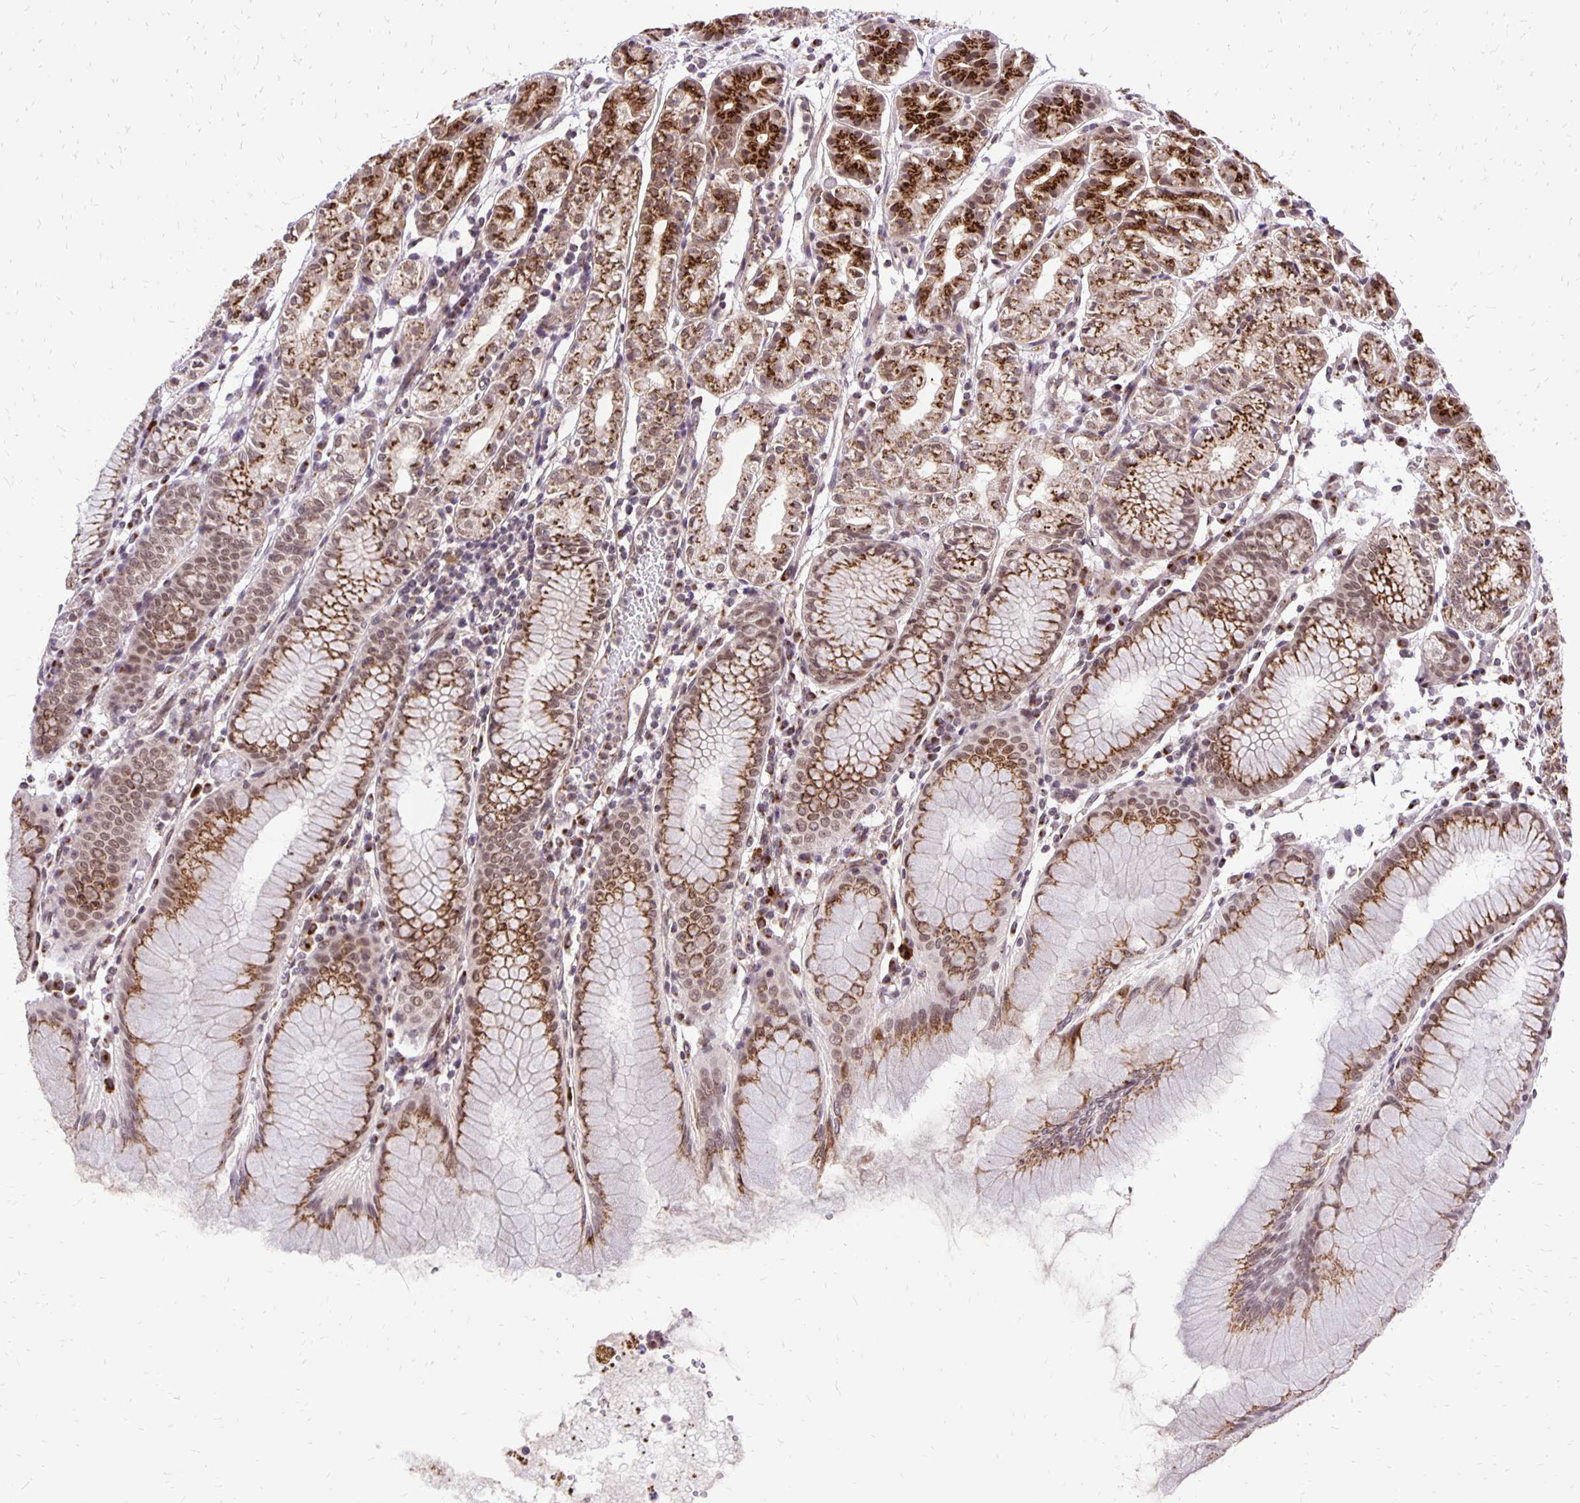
{"staining": {"intensity": "strong", "quantity": "25%-75%", "location": "cytoplasmic/membranous"}, "tissue": "stomach", "cell_type": "Glandular cells", "image_type": "normal", "snomed": [{"axis": "morphology", "description": "Normal tissue, NOS"}, {"axis": "topography", "description": "Stomach"}], "caption": "Immunohistochemical staining of normal human stomach reveals 25%-75% levels of strong cytoplasmic/membranous protein staining in approximately 25%-75% of glandular cells. Ihc stains the protein of interest in brown and the nuclei are stained blue.", "gene": "GOLGA5", "patient": {"sex": "female", "age": 57}}